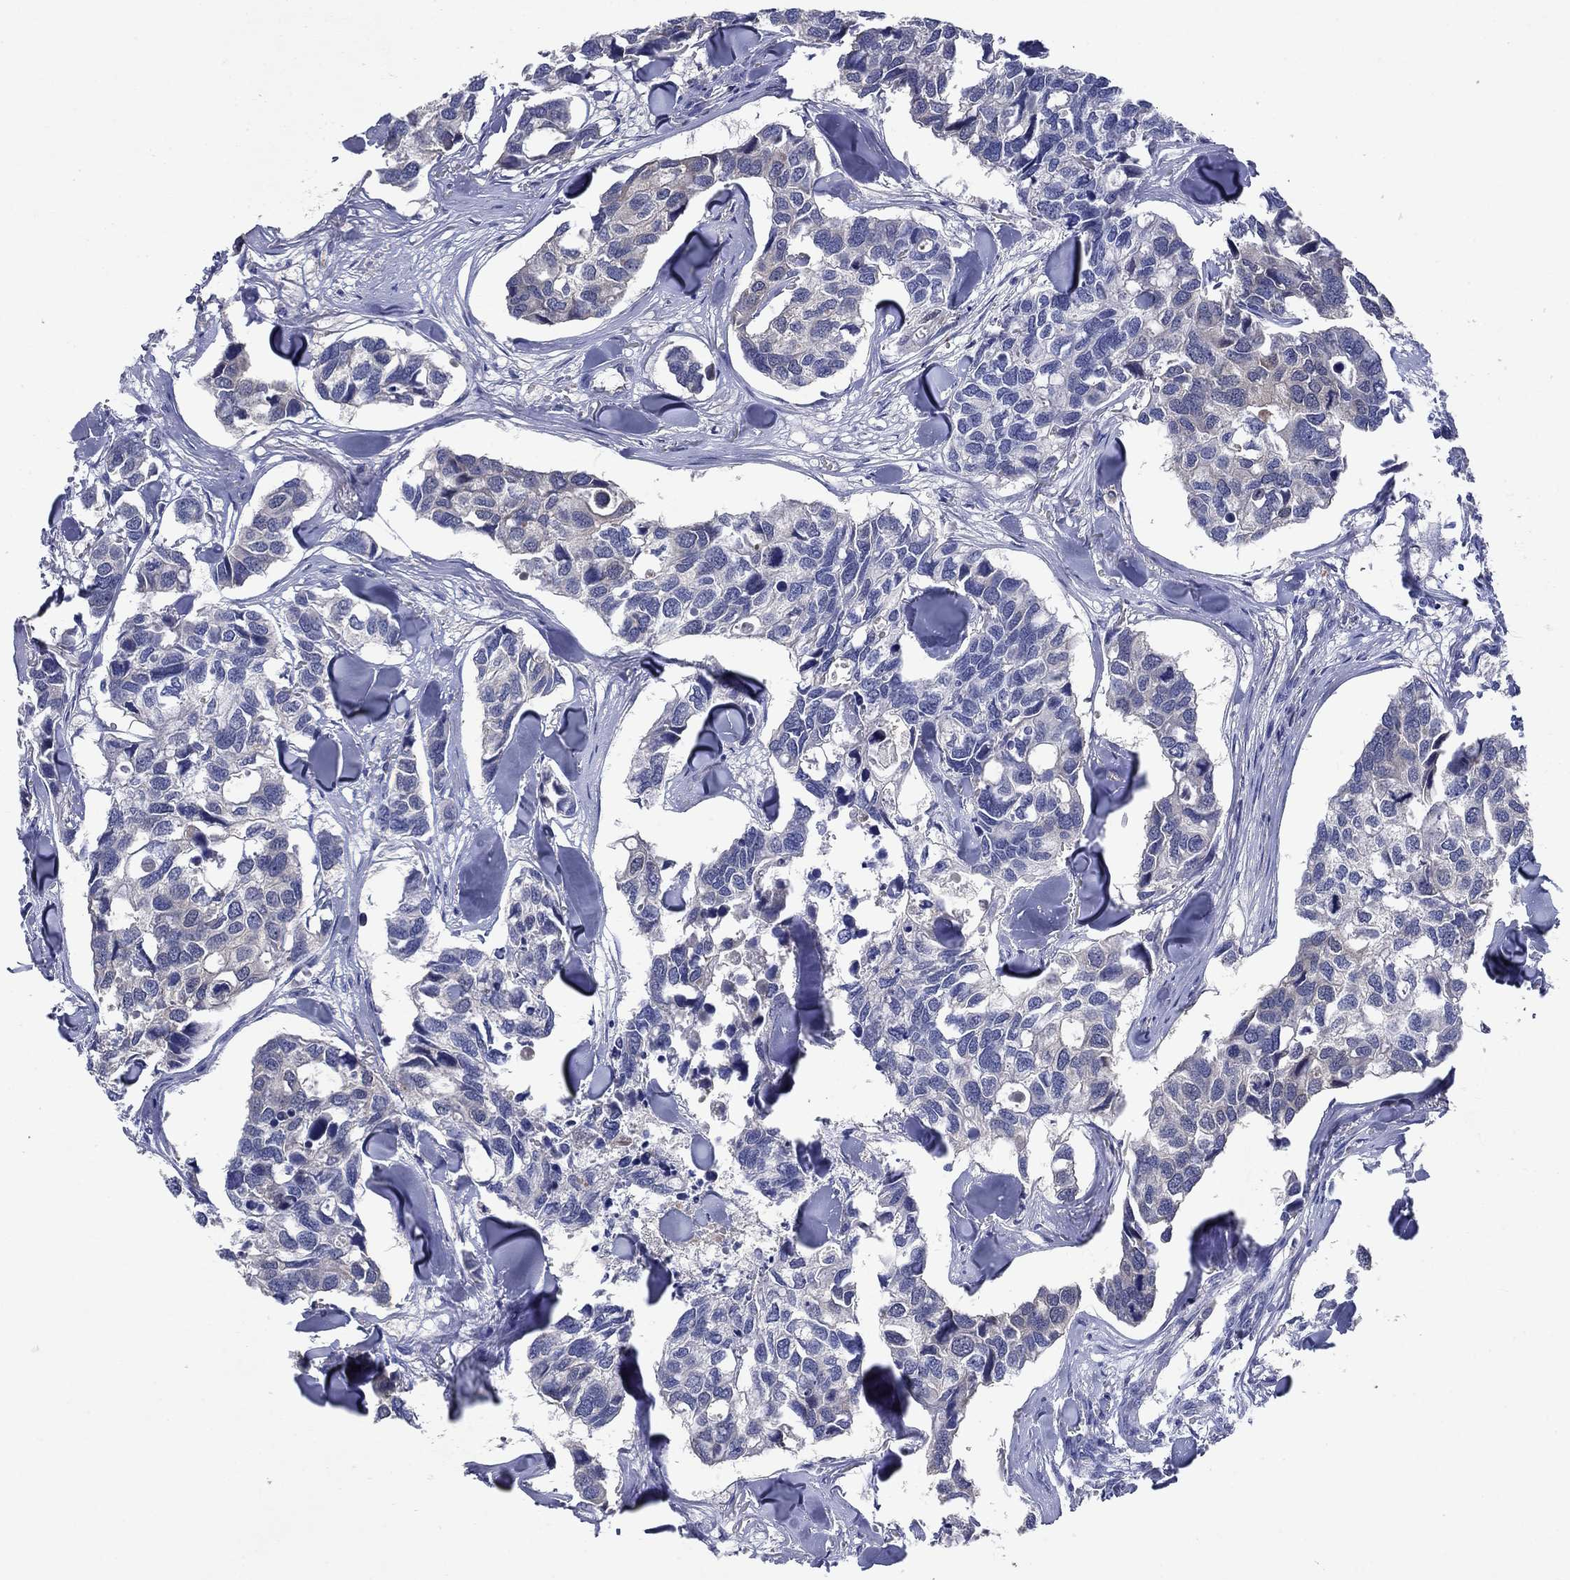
{"staining": {"intensity": "negative", "quantity": "none", "location": "none"}, "tissue": "breast cancer", "cell_type": "Tumor cells", "image_type": "cancer", "snomed": [{"axis": "morphology", "description": "Duct carcinoma"}, {"axis": "topography", "description": "Breast"}], "caption": "This is an IHC histopathology image of breast cancer (intraductal carcinoma). There is no expression in tumor cells.", "gene": "SULT2B1", "patient": {"sex": "female", "age": 83}}